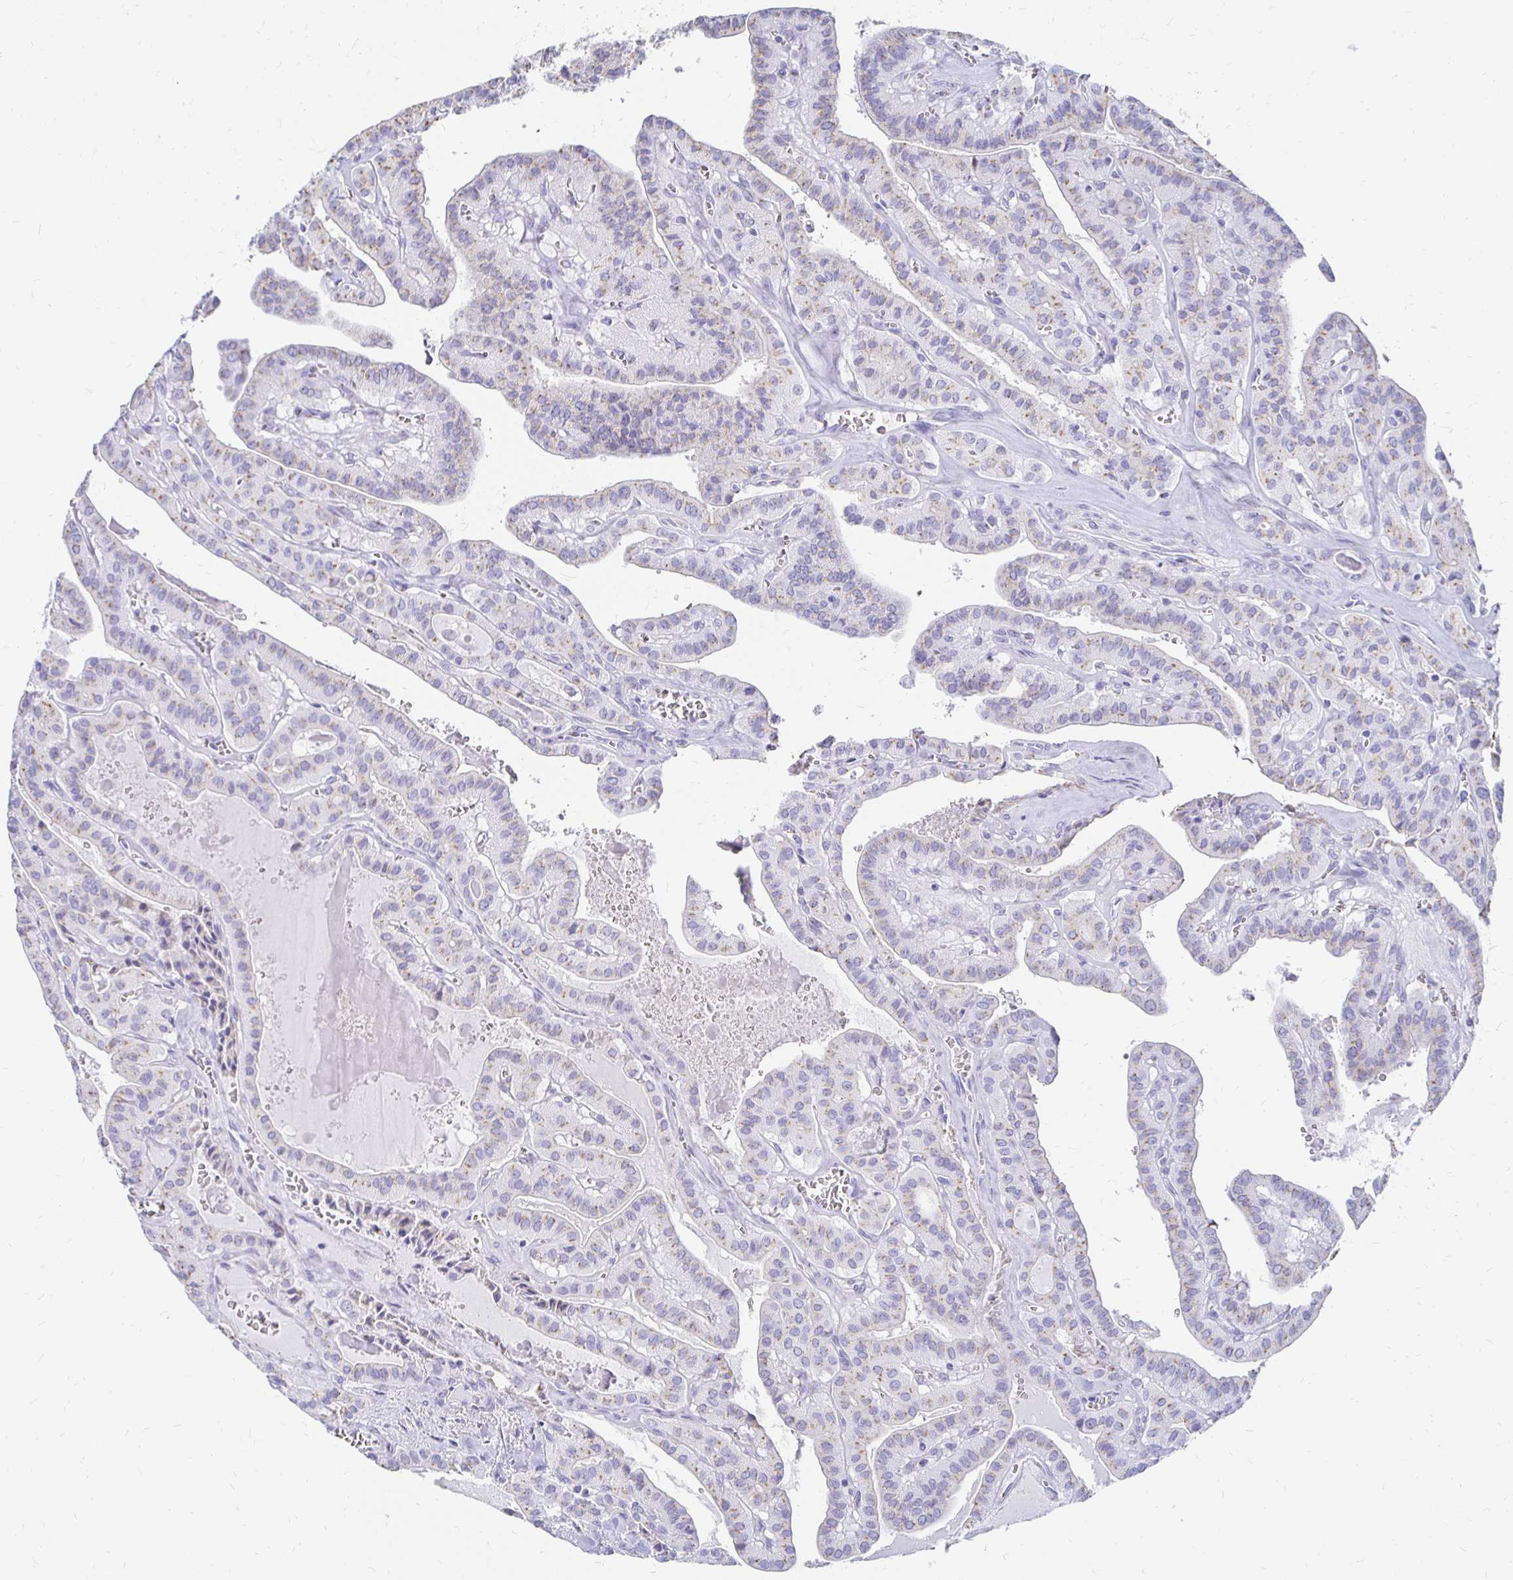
{"staining": {"intensity": "weak", "quantity": "25%-75%", "location": "cytoplasmic/membranous"}, "tissue": "thyroid cancer", "cell_type": "Tumor cells", "image_type": "cancer", "snomed": [{"axis": "morphology", "description": "Papillary adenocarcinoma, NOS"}, {"axis": "topography", "description": "Thyroid gland"}], "caption": "Immunohistochemical staining of thyroid cancer (papillary adenocarcinoma) exhibits low levels of weak cytoplasmic/membranous staining in about 25%-75% of tumor cells. Immunohistochemistry stains the protein in brown and the nuclei are stained blue.", "gene": "PAGE4", "patient": {"sex": "male", "age": 52}}